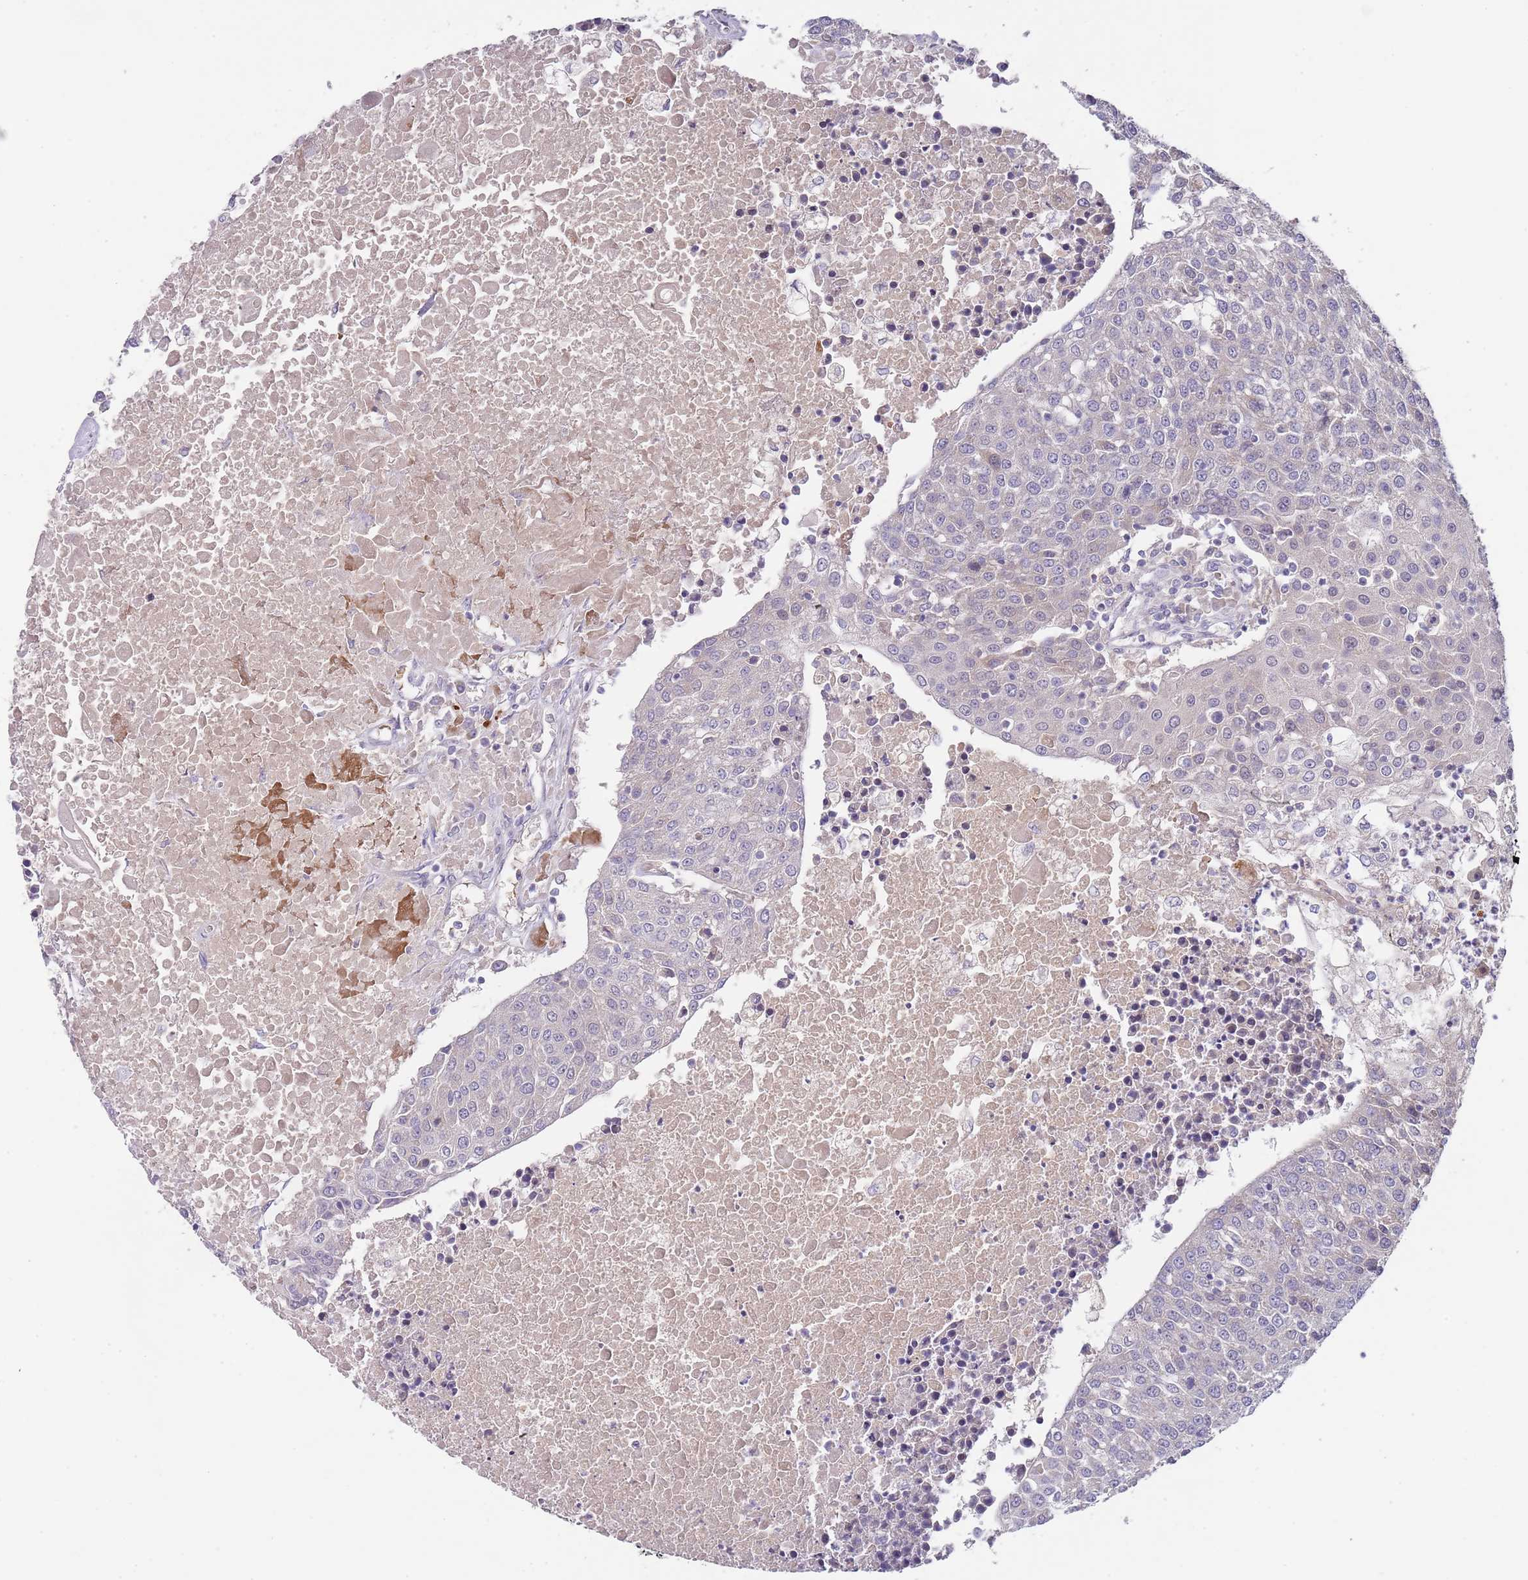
{"staining": {"intensity": "negative", "quantity": "none", "location": "none"}, "tissue": "urothelial cancer", "cell_type": "Tumor cells", "image_type": "cancer", "snomed": [{"axis": "morphology", "description": "Urothelial carcinoma, High grade"}, {"axis": "topography", "description": "Urinary bladder"}], "caption": "High magnification brightfield microscopy of urothelial cancer stained with DAB (brown) and counterstained with hematoxylin (blue): tumor cells show no significant expression. (DAB (3,3'-diaminobenzidine) immunohistochemistry, high magnification).", "gene": "PRAC1", "patient": {"sex": "female", "age": 85}}